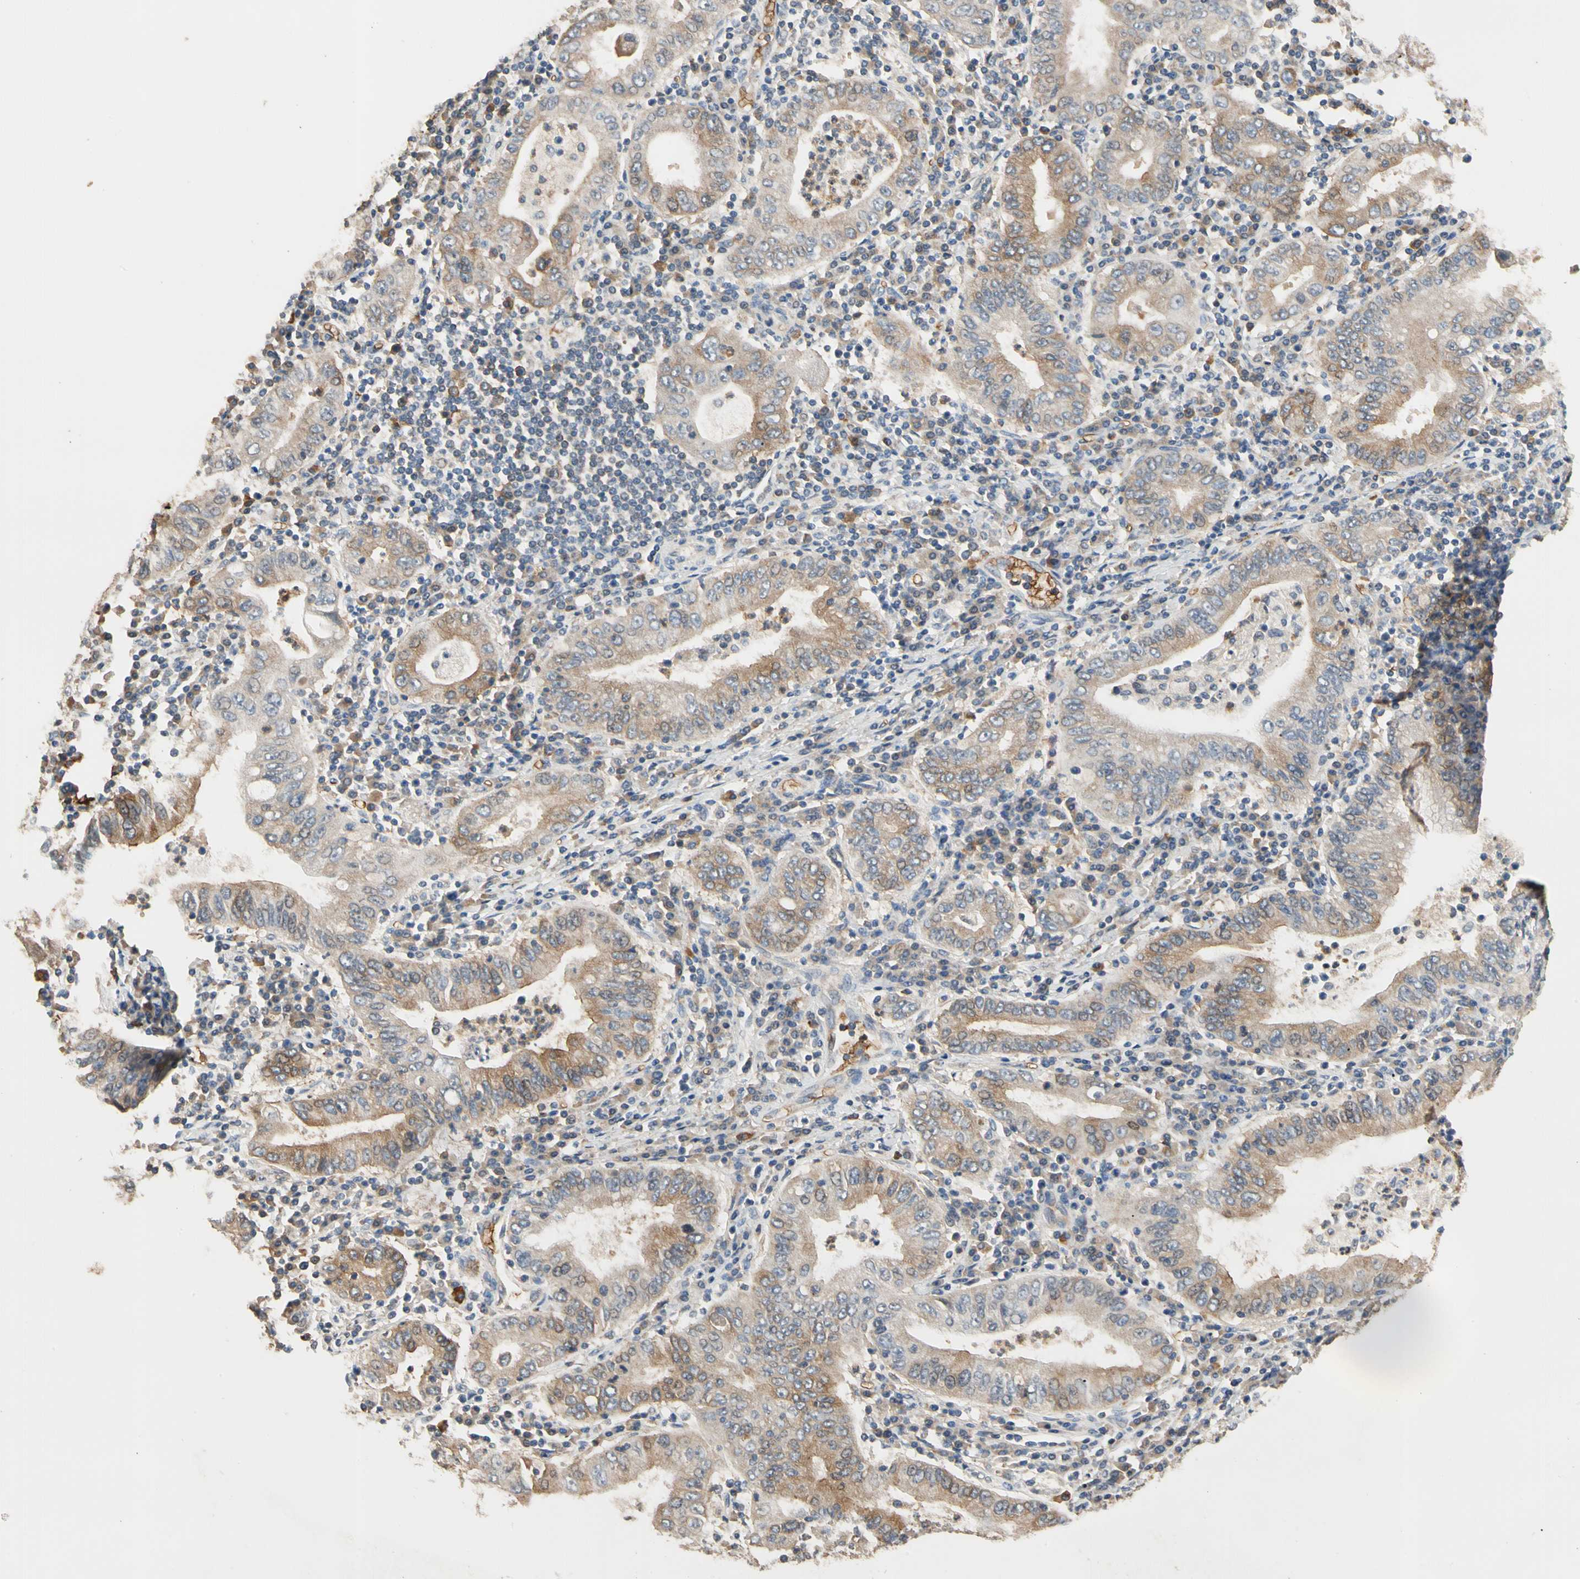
{"staining": {"intensity": "moderate", "quantity": ">75%", "location": "cytoplasmic/membranous"}, "tissue": "stomach cancer", "cell_type": "Tumor cells", "image_type": "cancer", "snomed": [{"axis": "morphology", "description": "Normal tissue, NOS"}, {"axis": "morphology", "description": "Adenocarcinoma, NOS"}, {"axis": "topography", "description": "Esophagus"}, {"axis": "topography", "description": "Stomach, upper"}, {"axis": "topography", "description": "Peripheral nerve tissue"}], "caption": "A brown stain shows moderate cytoplasmic/membranous expression of a protein in adenocarcinoma (stomach) tumor cells.", "gene": "RIOK2", "patient": {"sex": "male", "age": 62}}